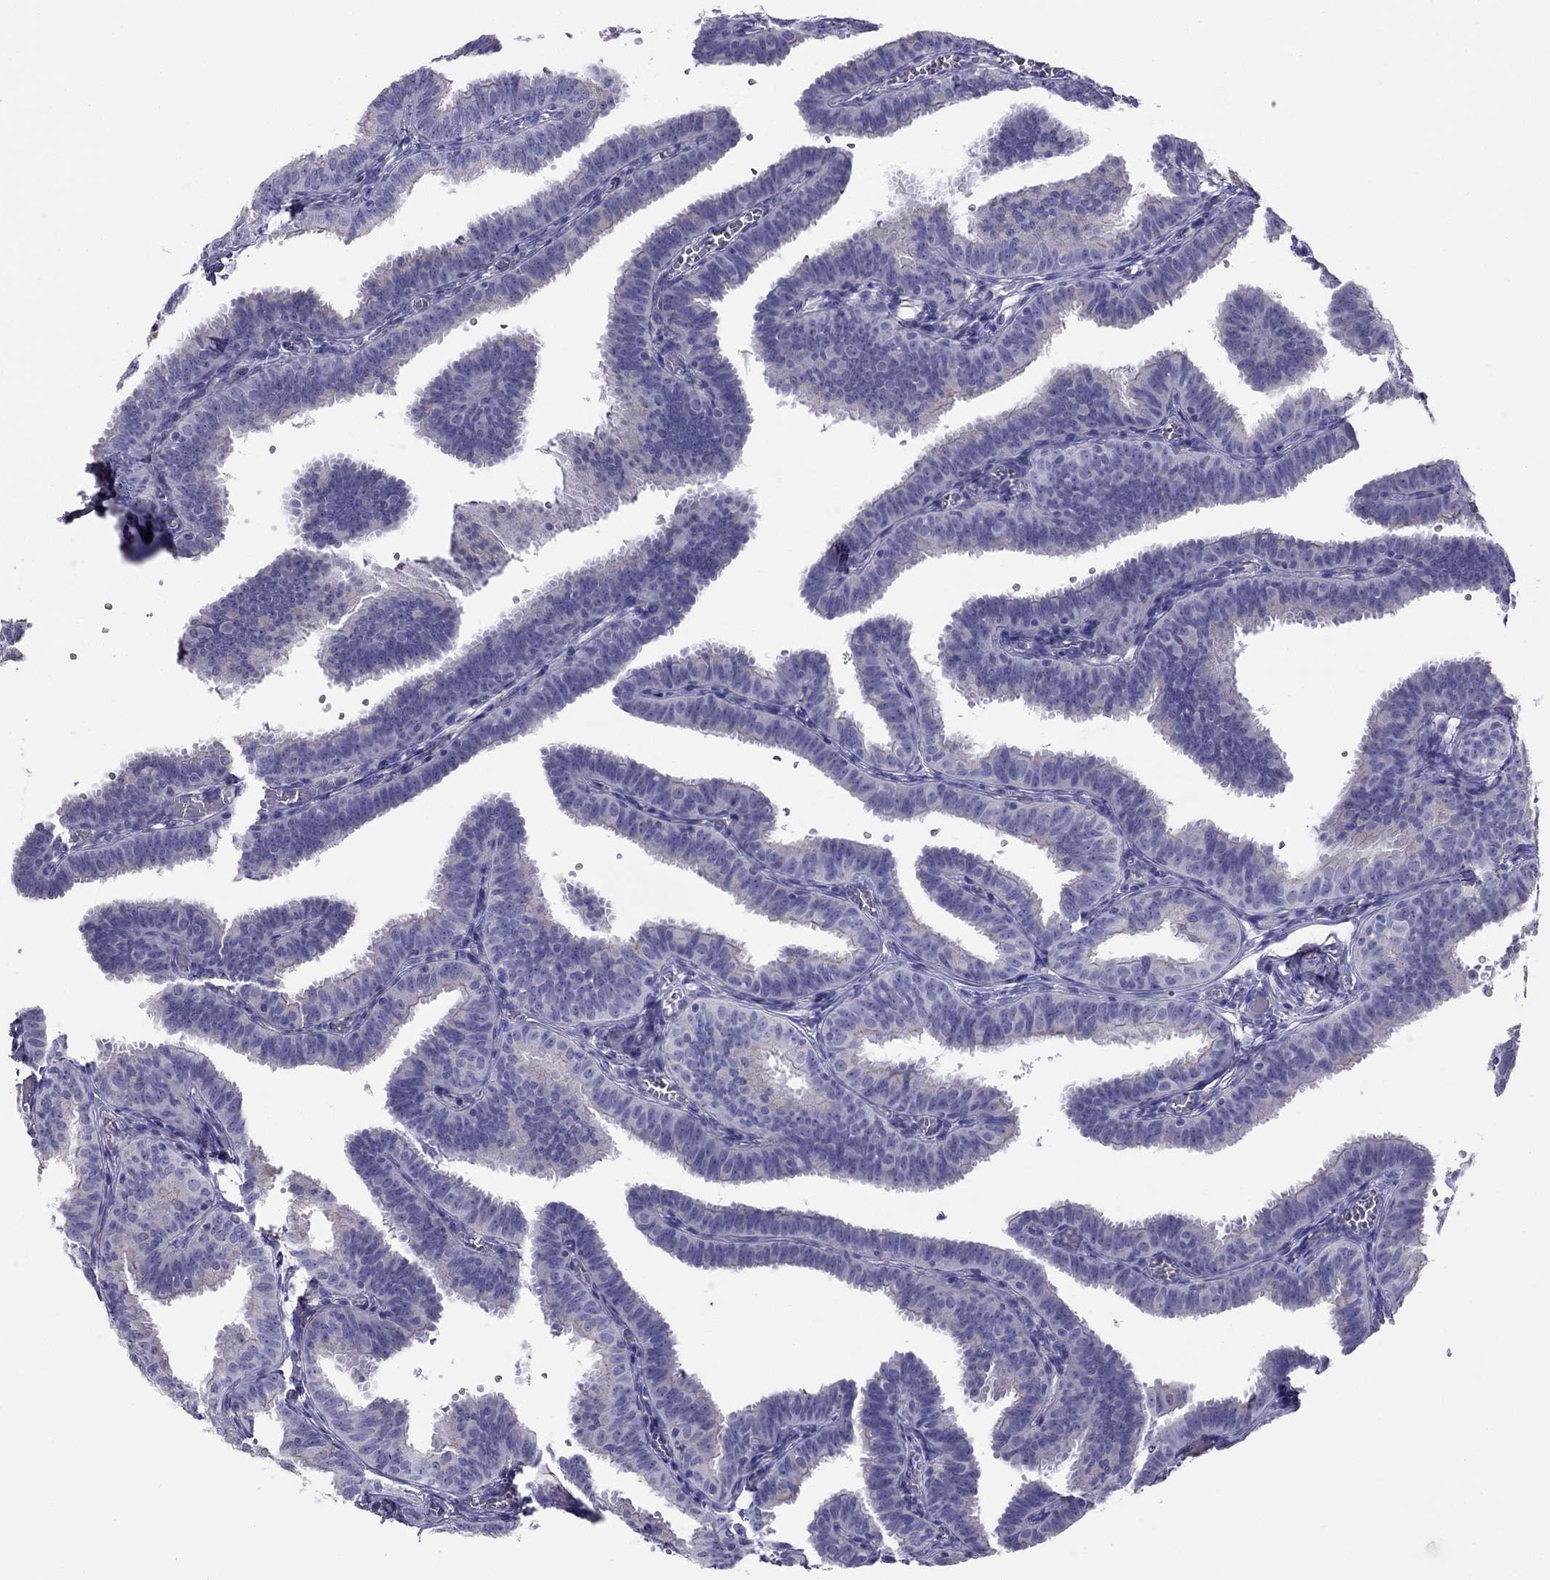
{"staining": {"intensity": "negative", "quantity": "none", "location": "none"}, "tissue": "fallopian tube", "cell_type": "Glandular cells", "image_type": "normal", "snomed": [{"axis": "morphology", "description": "Normal tissue, NOS"}, {"axis": "topography", "description": "Fallopian tube"}], "caption": "IHC photomicrograph of benign fallopian tube: human fallopian tube stained with DAB displays no significant protein positivity in glandular cells.", "gene": "ALOX15B", "patient": {"sex": "female", "age": 25}}